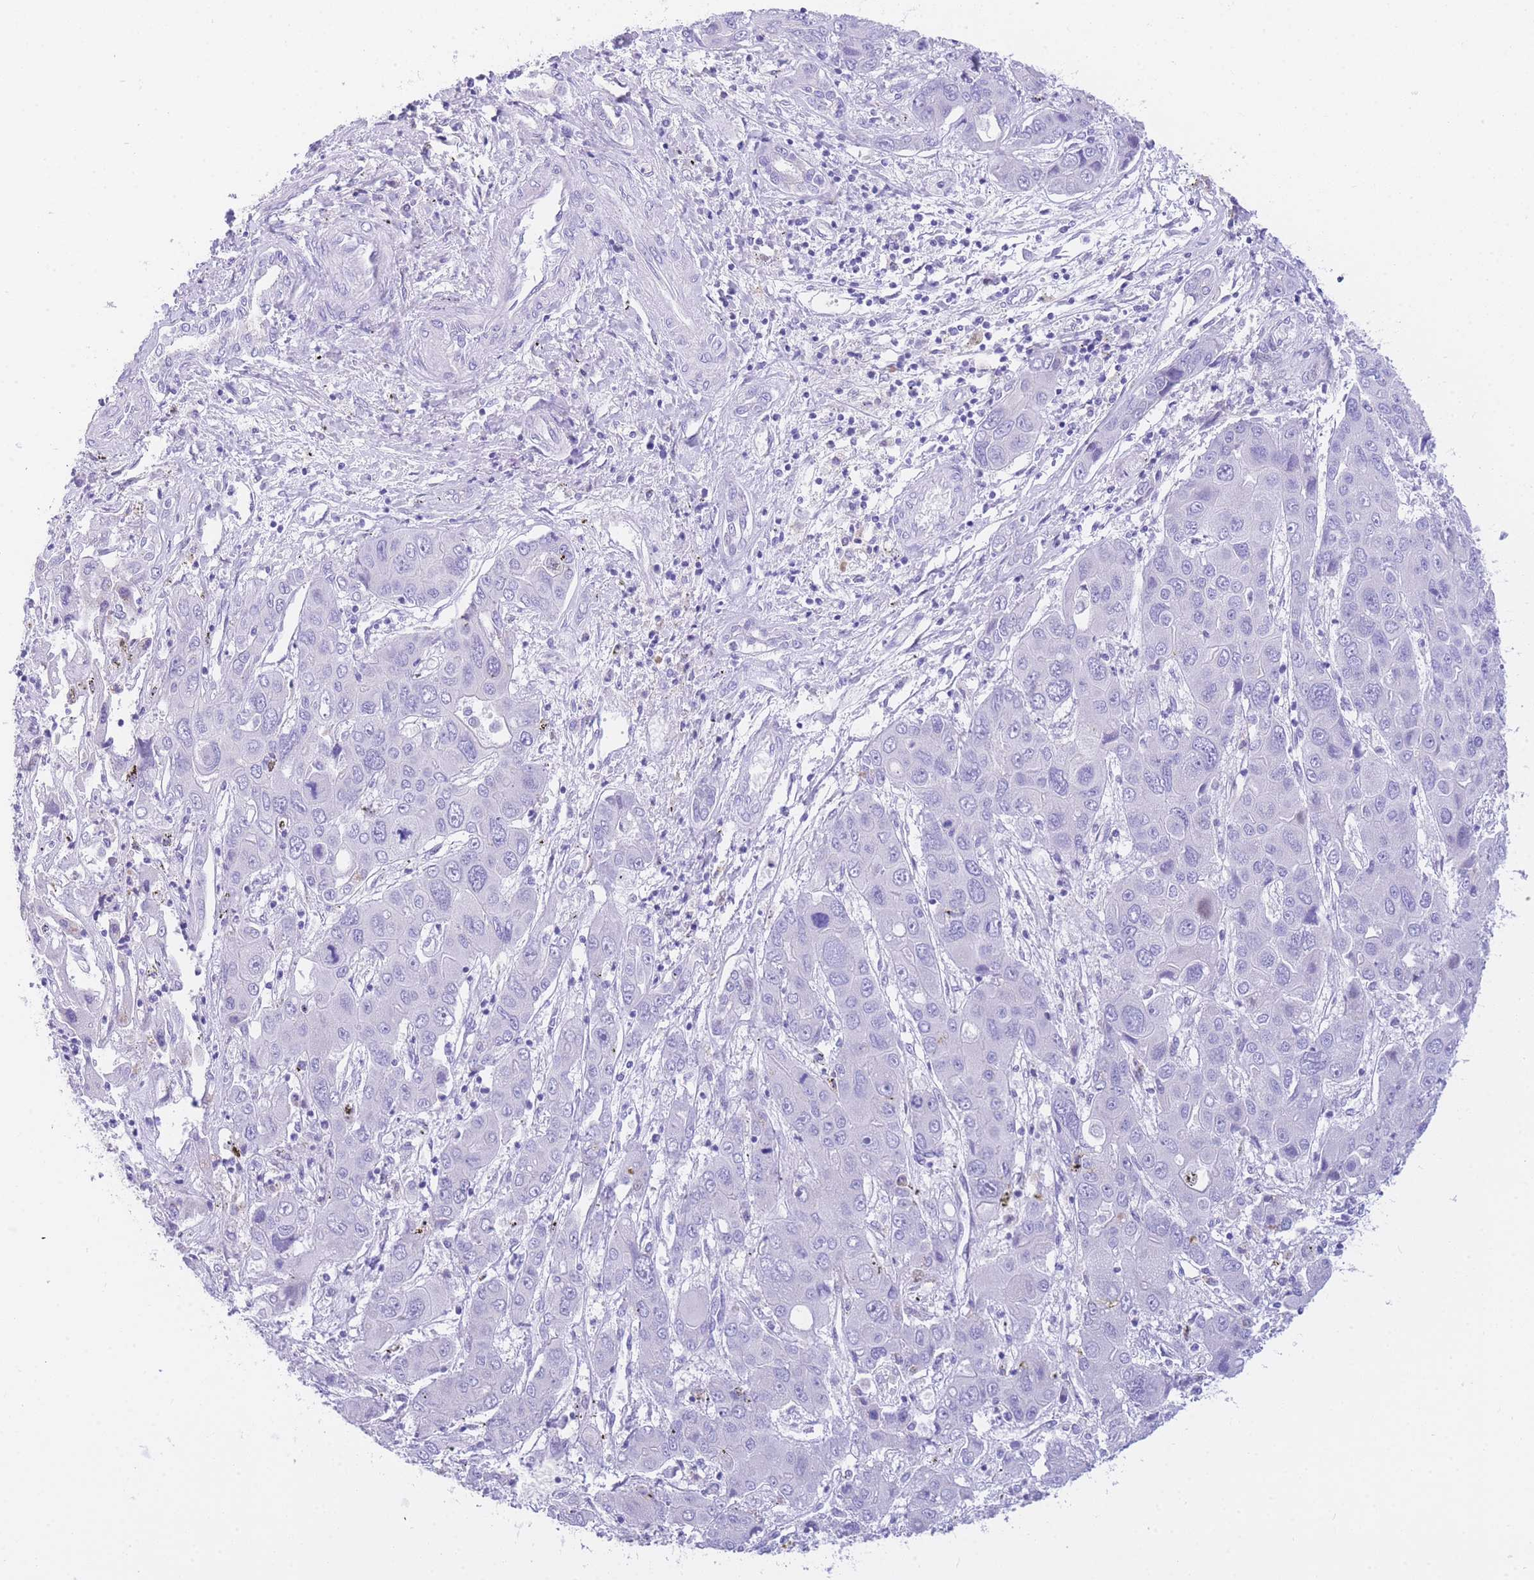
{"staining": {"intensity": "negative", "quantity": "none", "location": "none"}, "tissue": "liver cancer", "cell_type": "Tumor cells", "image_type": "cancer", "snomed": [{"axis": "morphology", "description": "Cholangiocarcinoma"}, {"axis": "topography", "description": "Liver"}], "caption": "The immunohistochemistry (IHC) photomicrograph has no significant expression in tumor cells of cholangiocarcinoma (liver) tissue.", "gene": "TIFAB", "patient": {"sex": "male", "age": 67}}